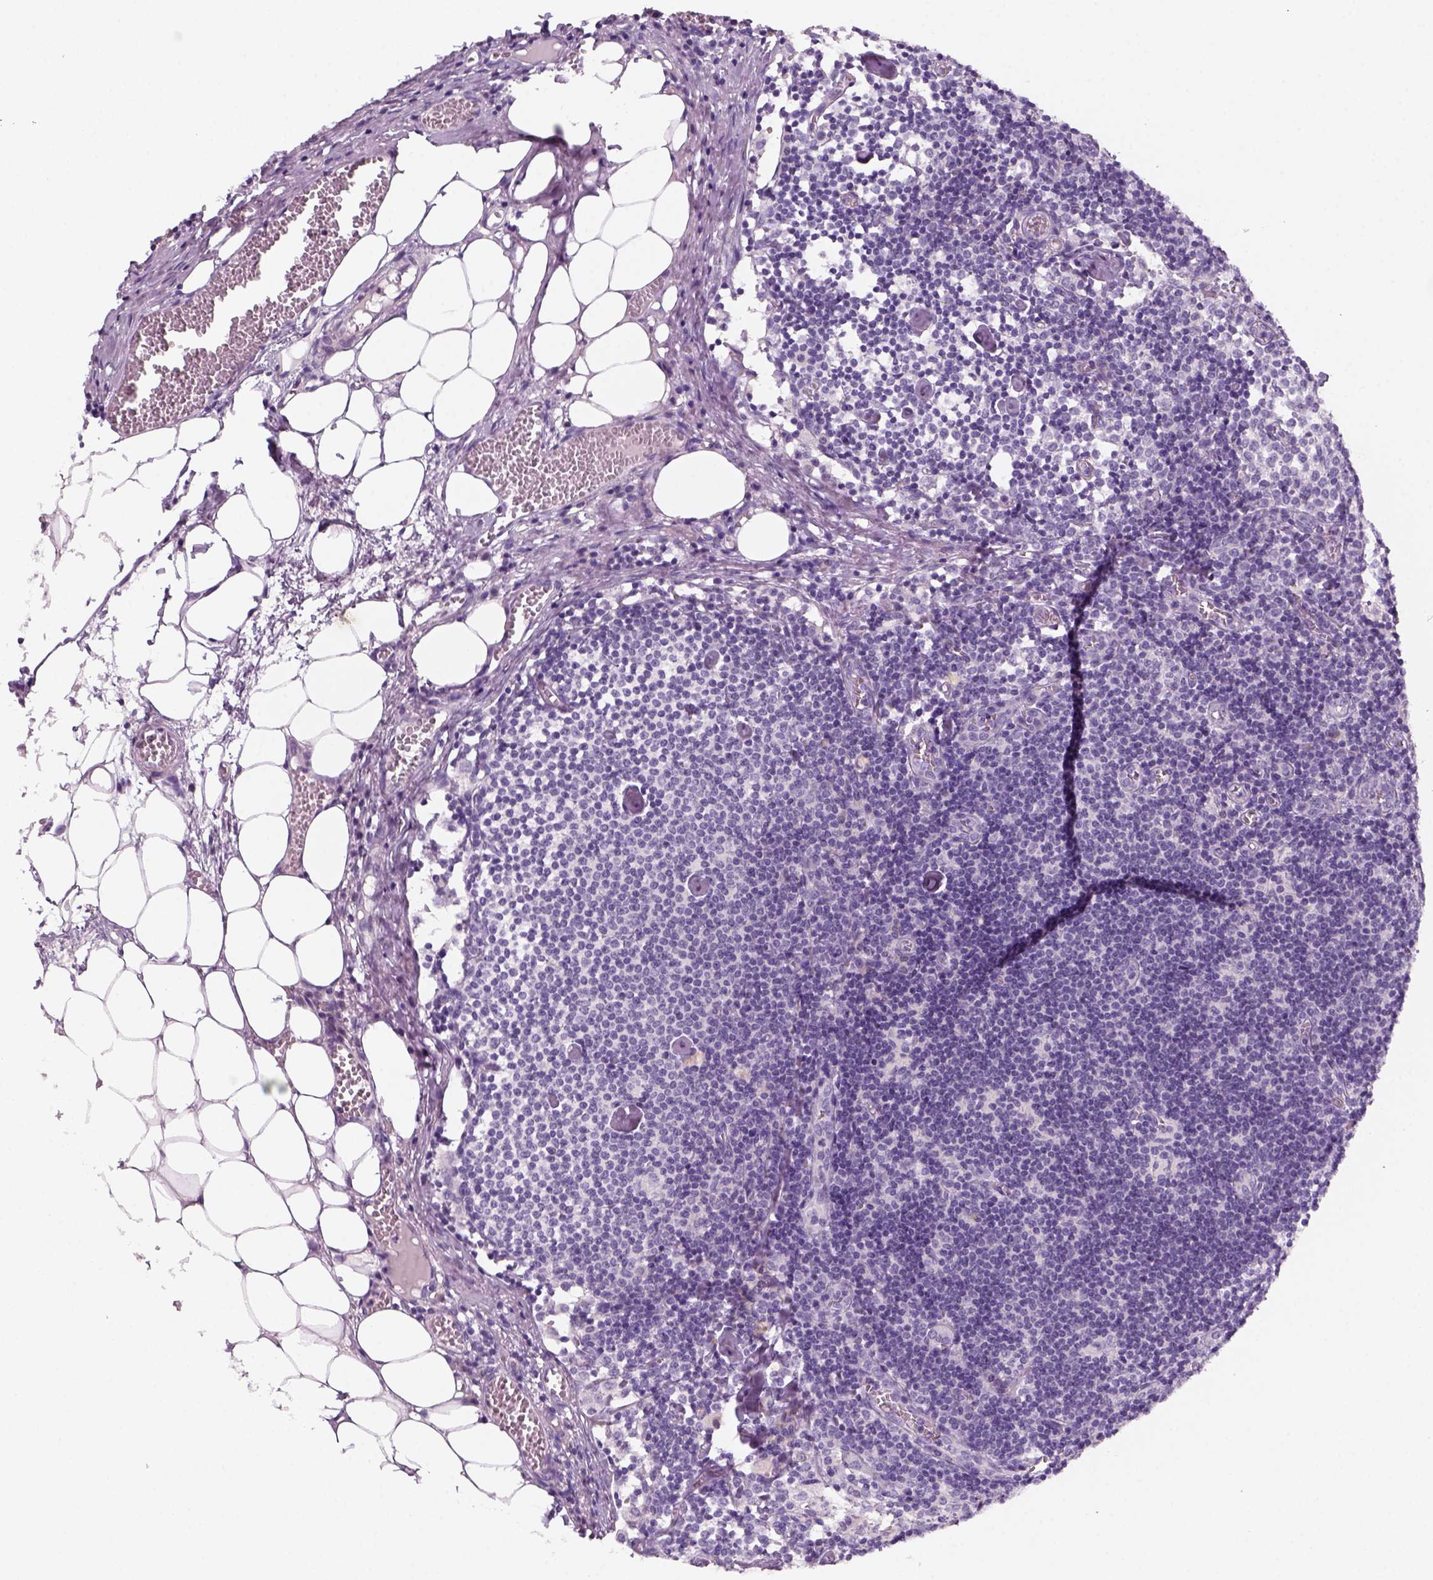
{"staining": {"intensity": "negative", "quantity": "none", "location": "none"}, "tissue": "lymph node", "cell_type": "Germinal center cells", "image_type": "normal", "snomed": [{"axis": "morphology", "description": "Normal tissue, NOS"}, {"axis": "topography", "description": "Lymph node"}], "caption": "Immunohistochemical staining of benign lymph node demonstrates no significant expression in germinal center cells.", "gene": "KRT25", "patient": {"sex": "female", "age": 52}}